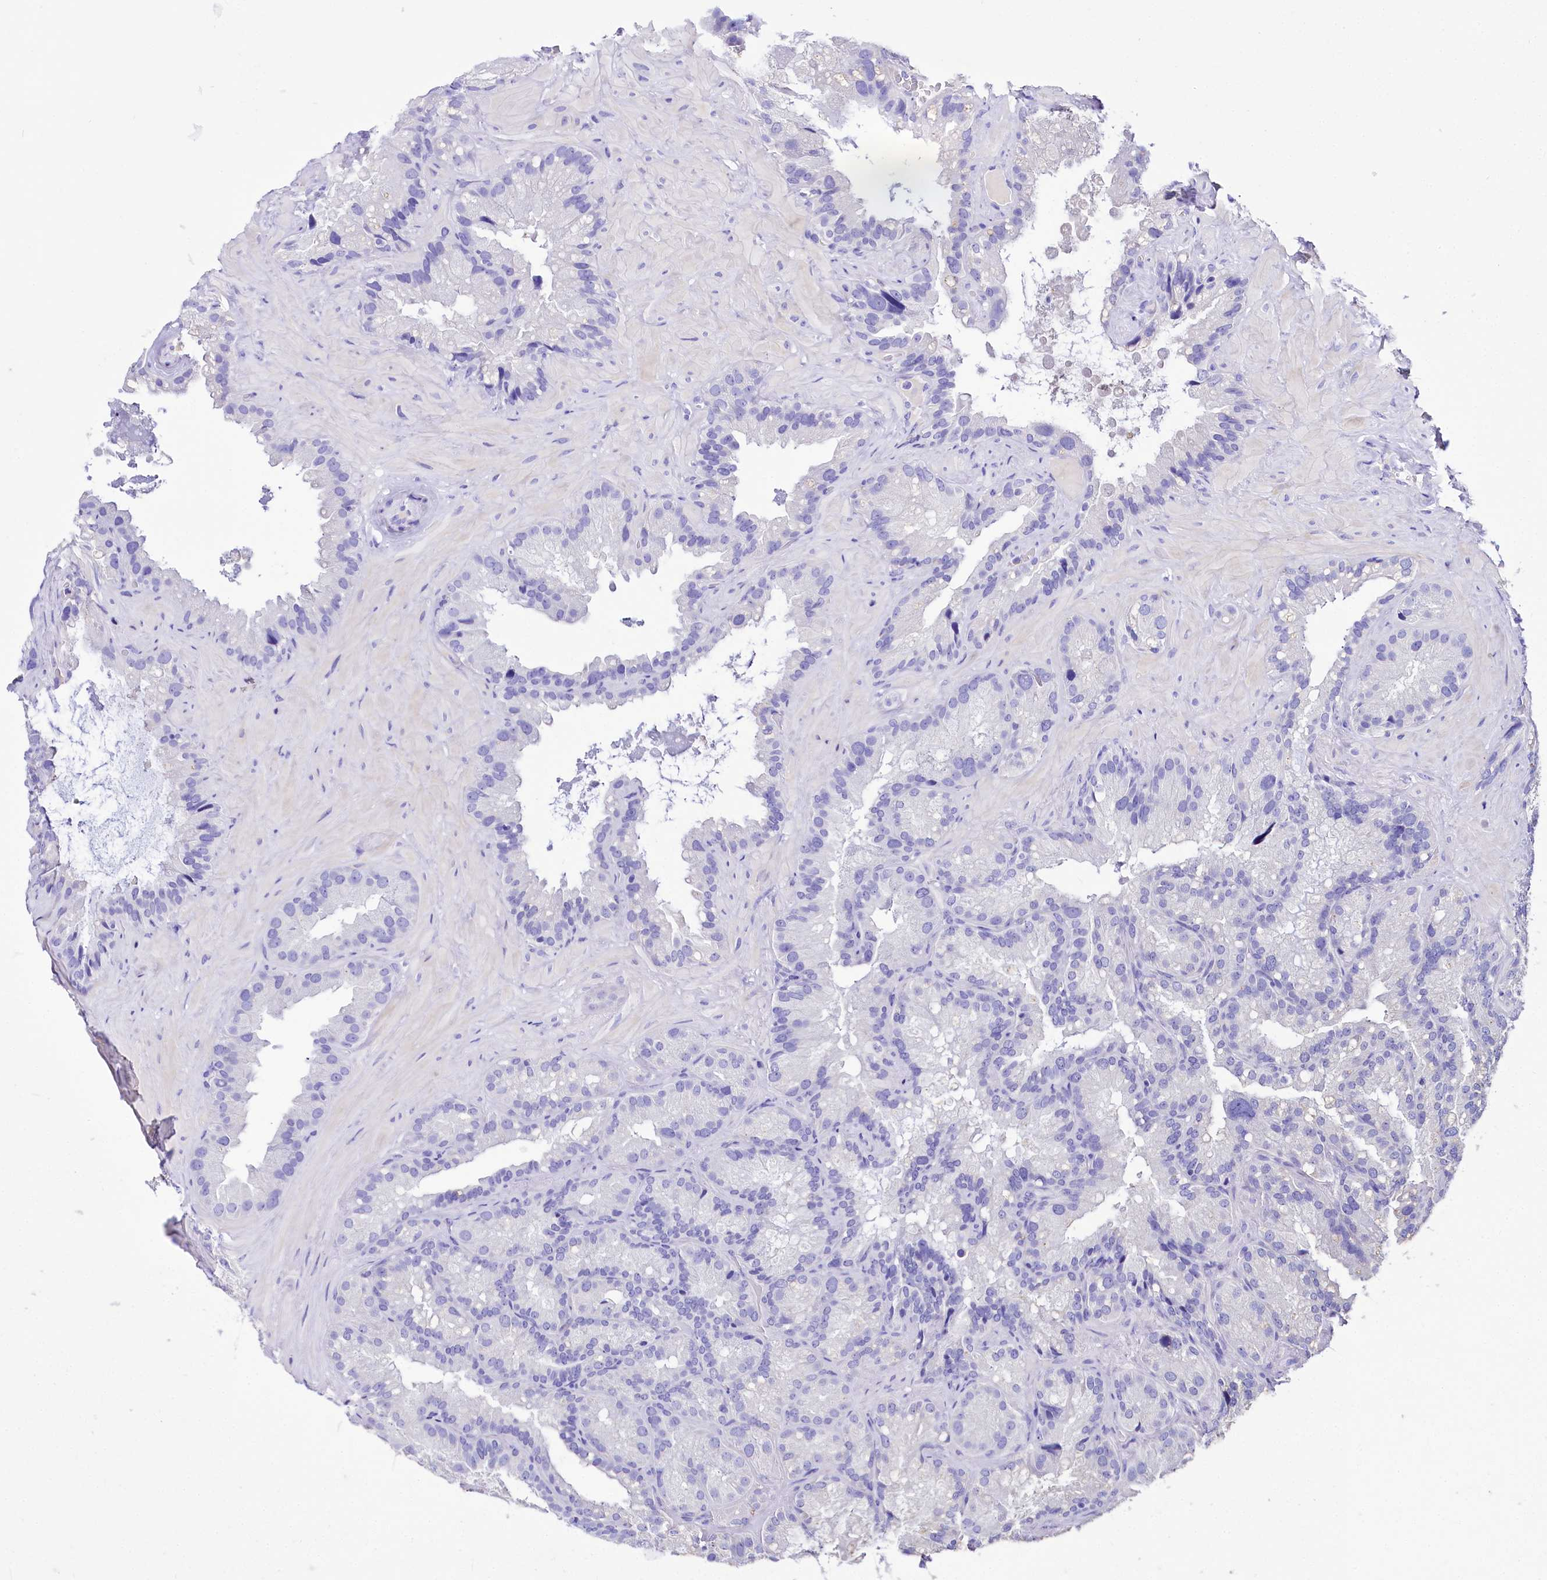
{"staining": {"intensity": "negative", "quantity": "none", "location": "none"}, "tissue": "seminal vesicle", "cell_type": "Glandular cells", "image_type": "normal", "snomed": [{"axis": "morphology", "description": "Normal tissue, NOS"}, {"axis": "topography", "description": "Prostate"}, {"axis": "topography", "description": "Seminal veicle"}], "caption": "An immunohistochemistry (IHC) histopathology image of normal seminal vesicle is shown. There is no staining in glandular cells of seminal vesicle.", "gene": "A2ML1", "patient": {"sex": "male", "age": 68}}